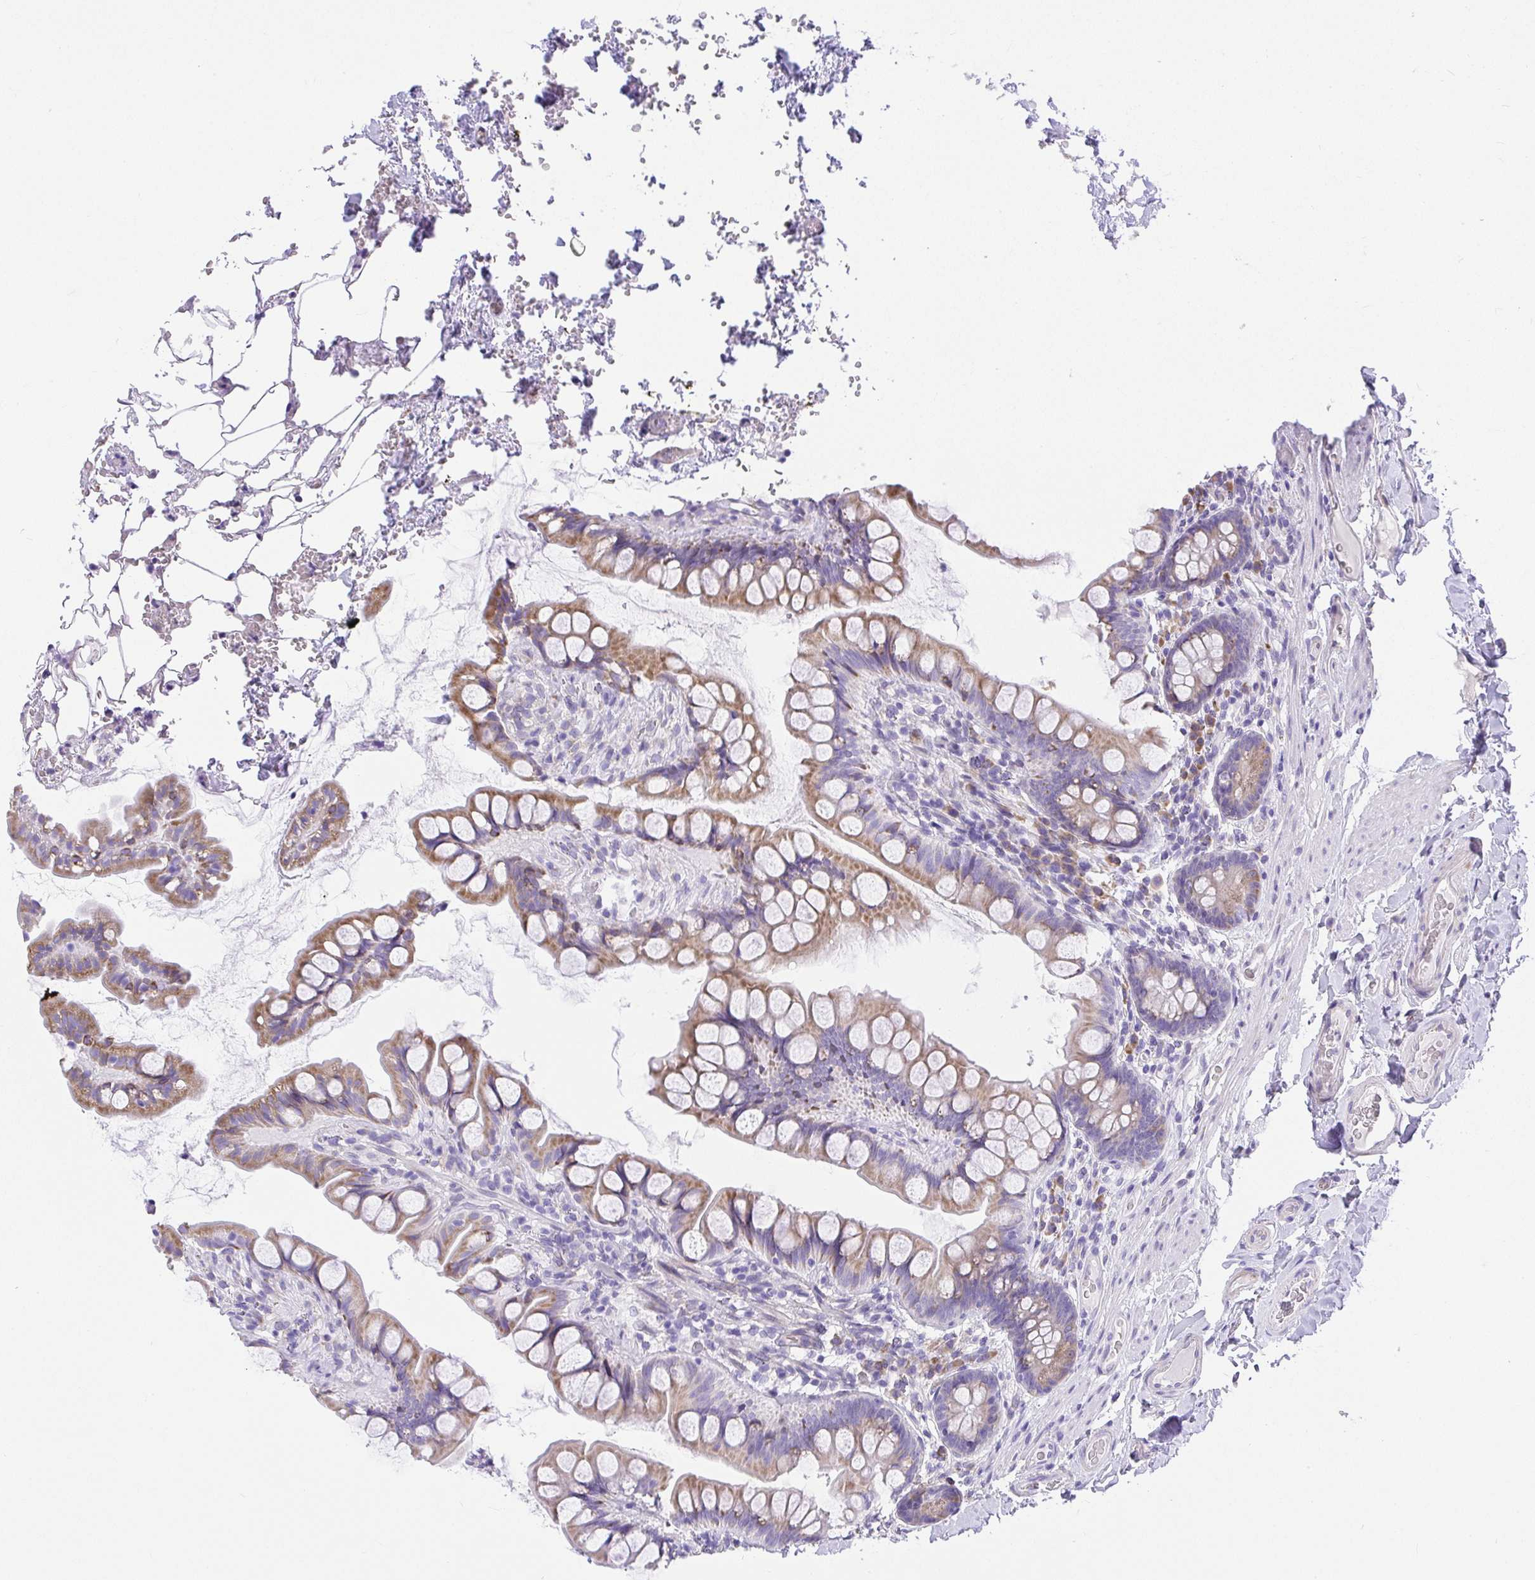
{"staining": {"intensity": "moderate", "quantity": "25%-75%", "location": "cytoplasmic/membranous"}, "tissue": "small intestine", "cell_type": "Glandular cells", "image_type": "normal", "snomed": [{"axis": "morphology", "description": "Normal tissue, NOS"}, {"axis": "topography", "description": "Small intestine"}], "caption": "Protein expression analysis of unremarkable small intestine shows moderate cytoplasmic/membranous staining in approximately 25%-75% of glandular cells.", "gene": "ADRA2C", "patient": {"sex": "male", "age": 70}}